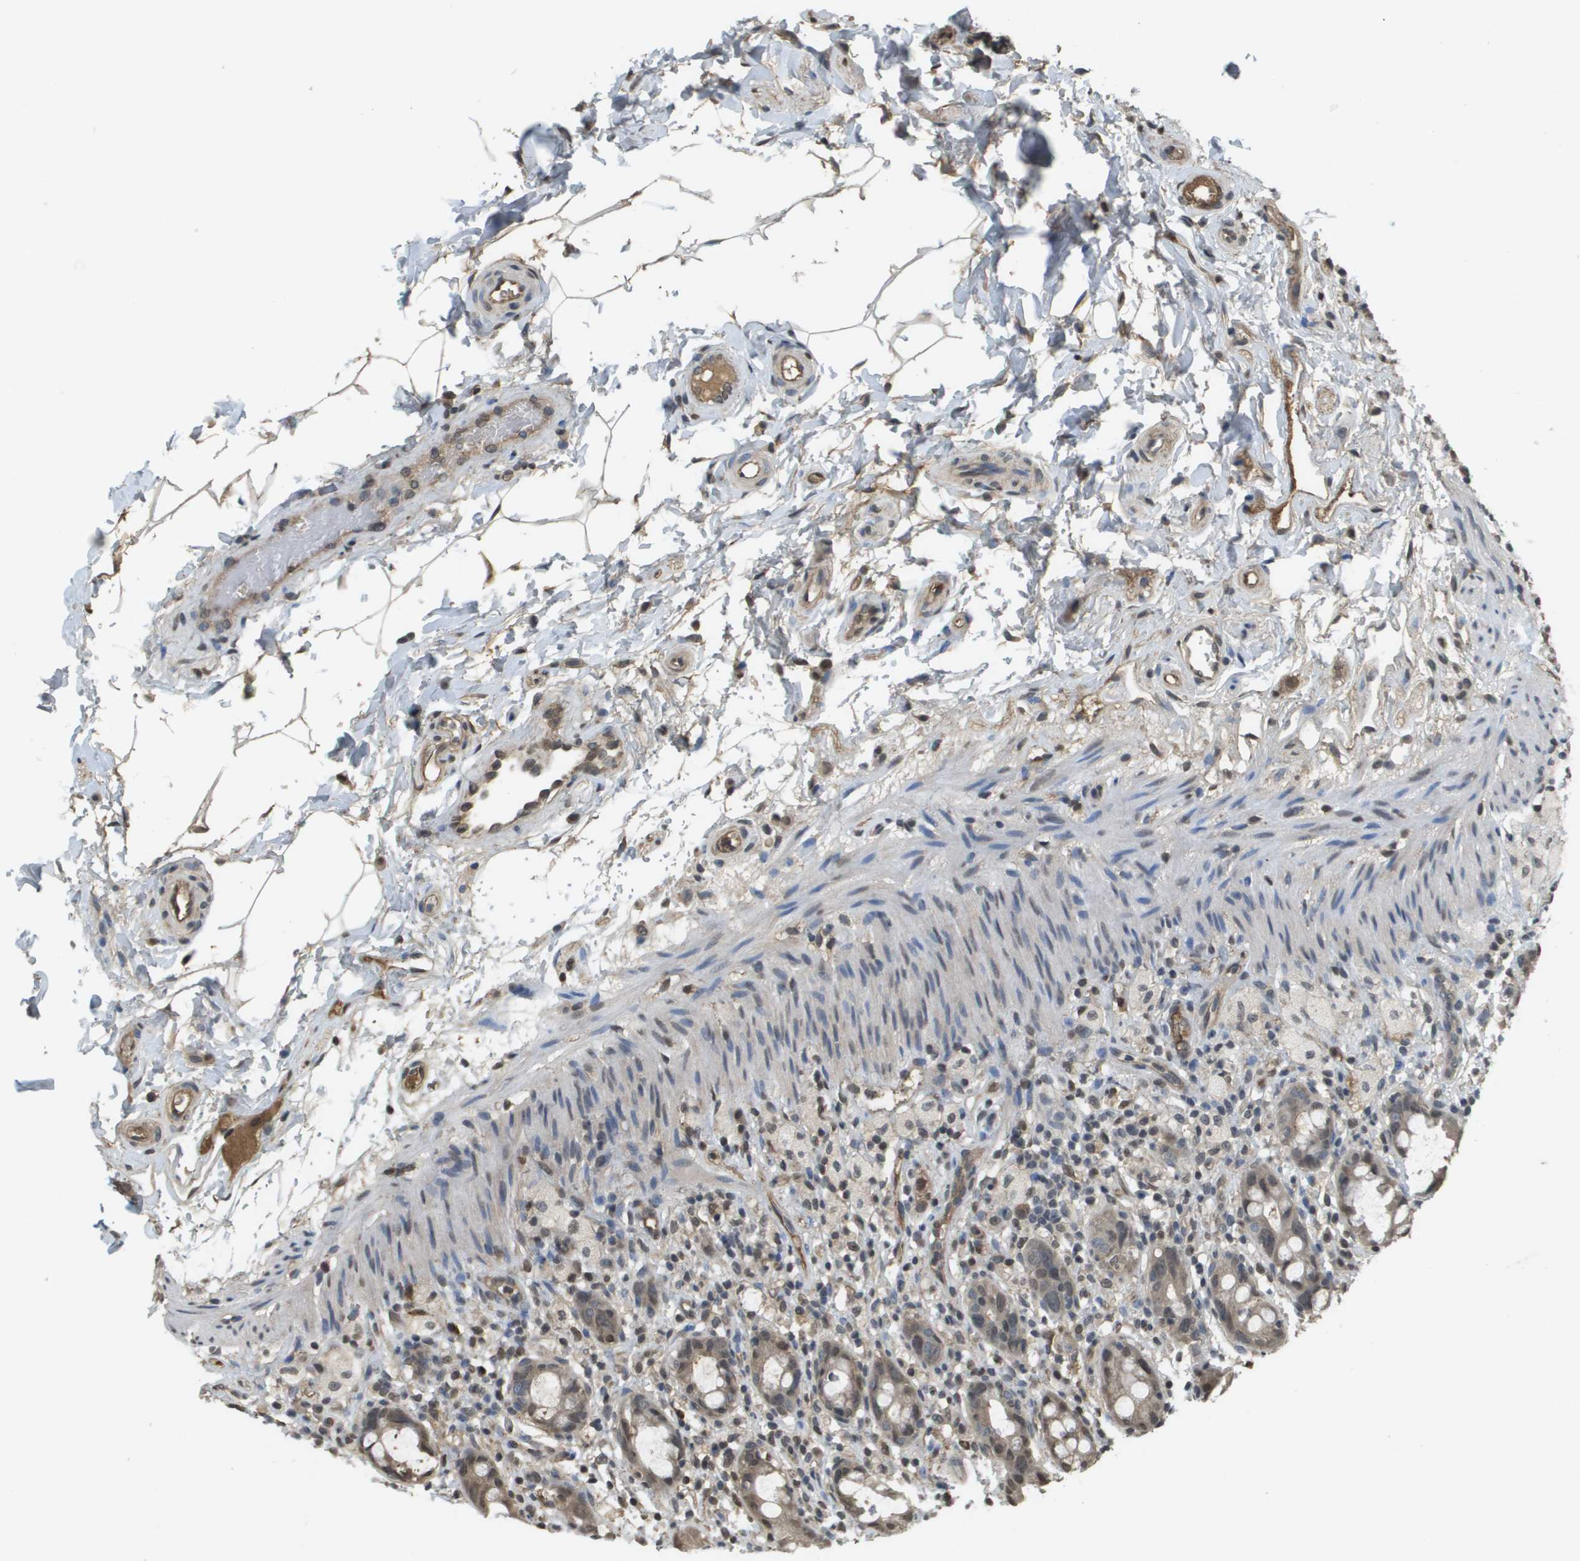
{"staining": {"intensity": "weak", "quantity": ">75%", "location": "cytoplasmic/membranous"}, "tissue": "rectum", "cell_type": "Glandular cells", "image_type": "normal", "snomed": [{"axis": "morphology", "description": "Normal tissue, NOS"}, {"axis": "topography", "description": "Rectum"}], "caption": "A photomicrograph of human rectum stained for a protein exhibits weak cytoplasmic/membranous brown staining in glandular cells. Immunohistochemistry (ihc) stains the protein of interest in brown and the nuclei are stained blue.", "gene": "NDRG2", "patient": {"sex": "male", "age": 44}}